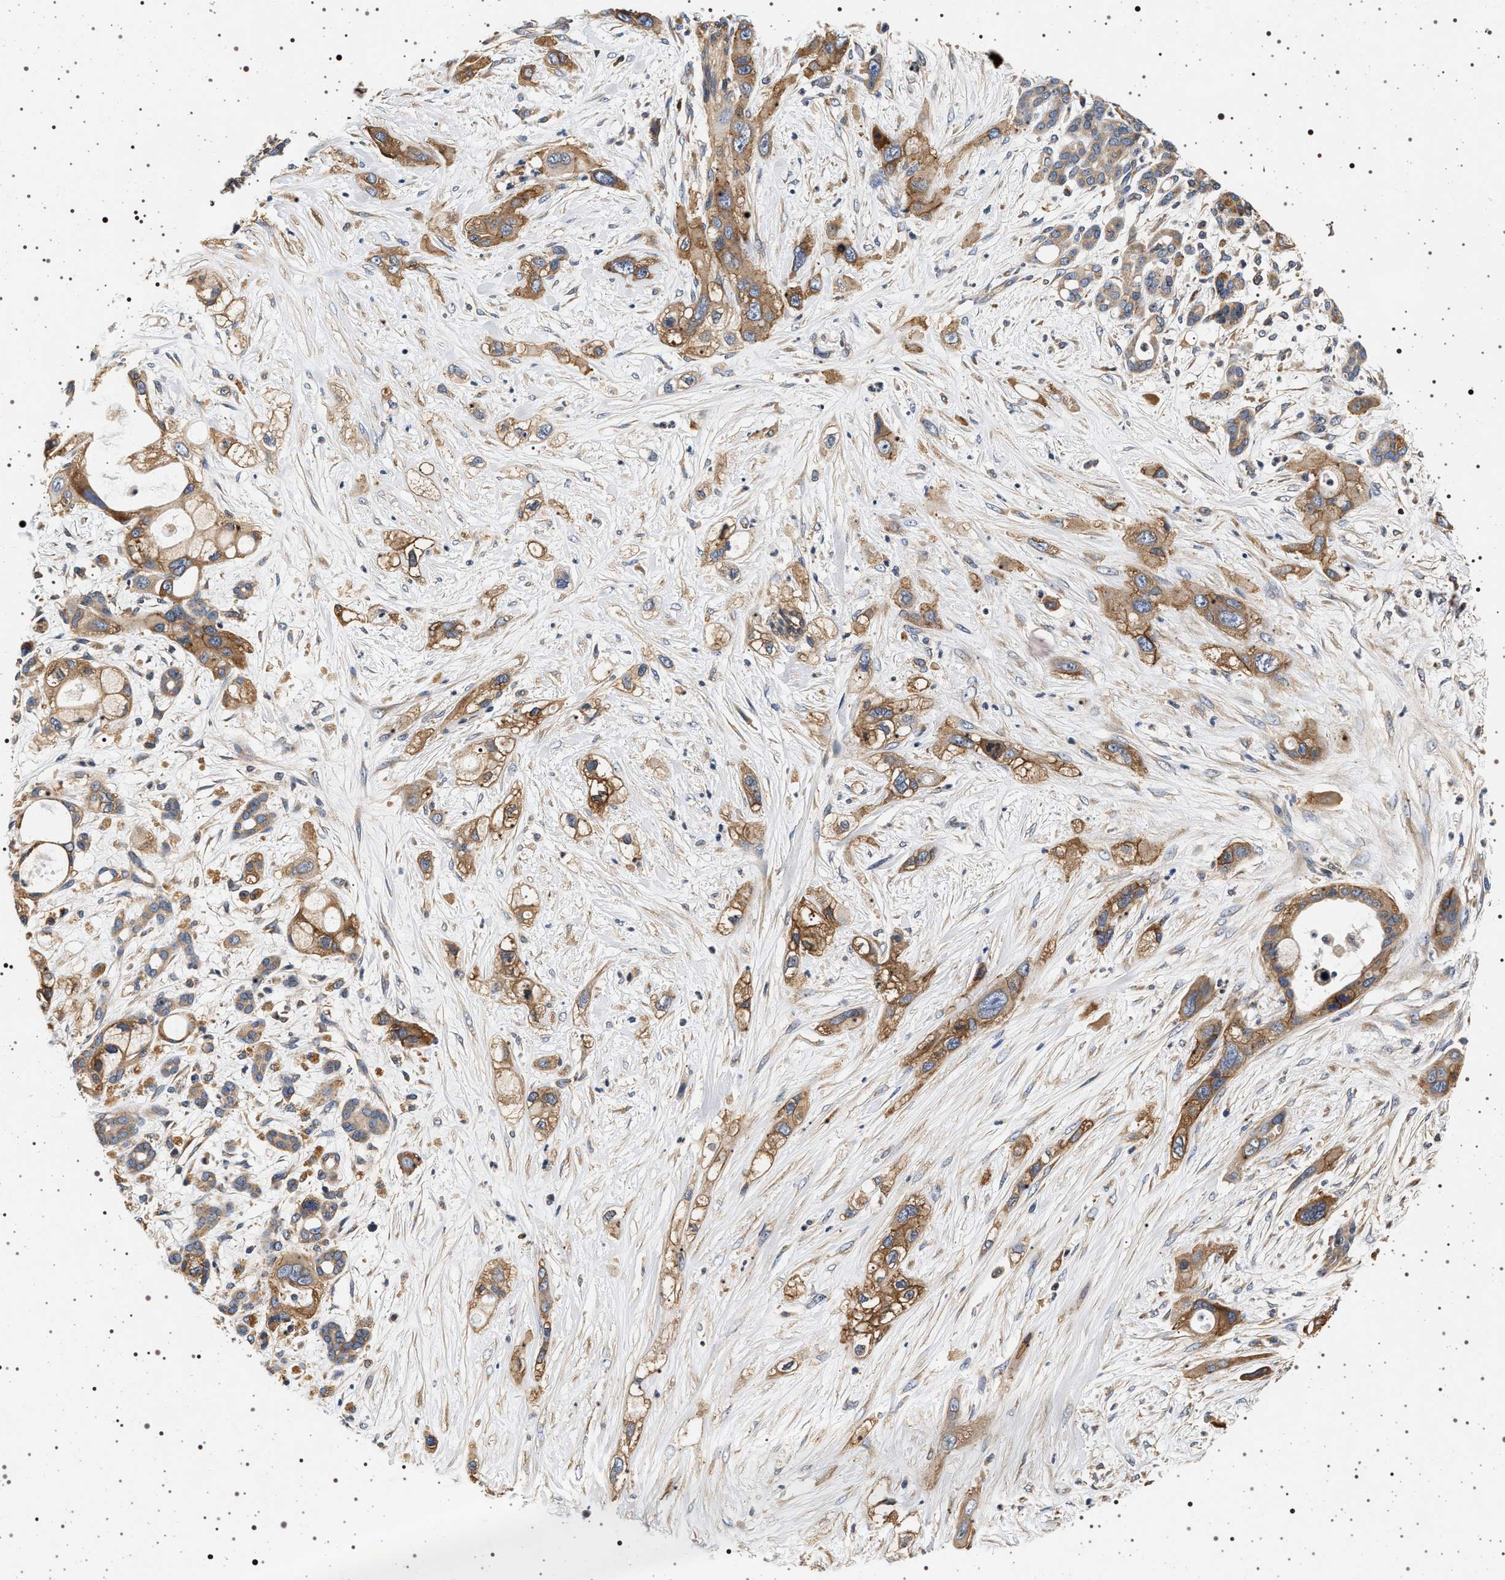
{"staining": {"intensity": "moderate", "quantity": ">75%", "location": "cytoplasmic/membranous"}, "tissue": "pancreatic cancer", "cell_type": "Tumor cells", "image_type": "cancer", "snomed": [{"axis": "morphology", "description": "Adenocarcinoma, NOS"}, {"axis": "topography", "description": "Pancreas"}], "caption": "Protein analysis of pancreatic cancer tissue shows moderate cytoplasmic/membranous expression in approximately >75% of tumor cells.", "gene": "DCBLD2", "patient": {"sex": "male", "age": 59}}